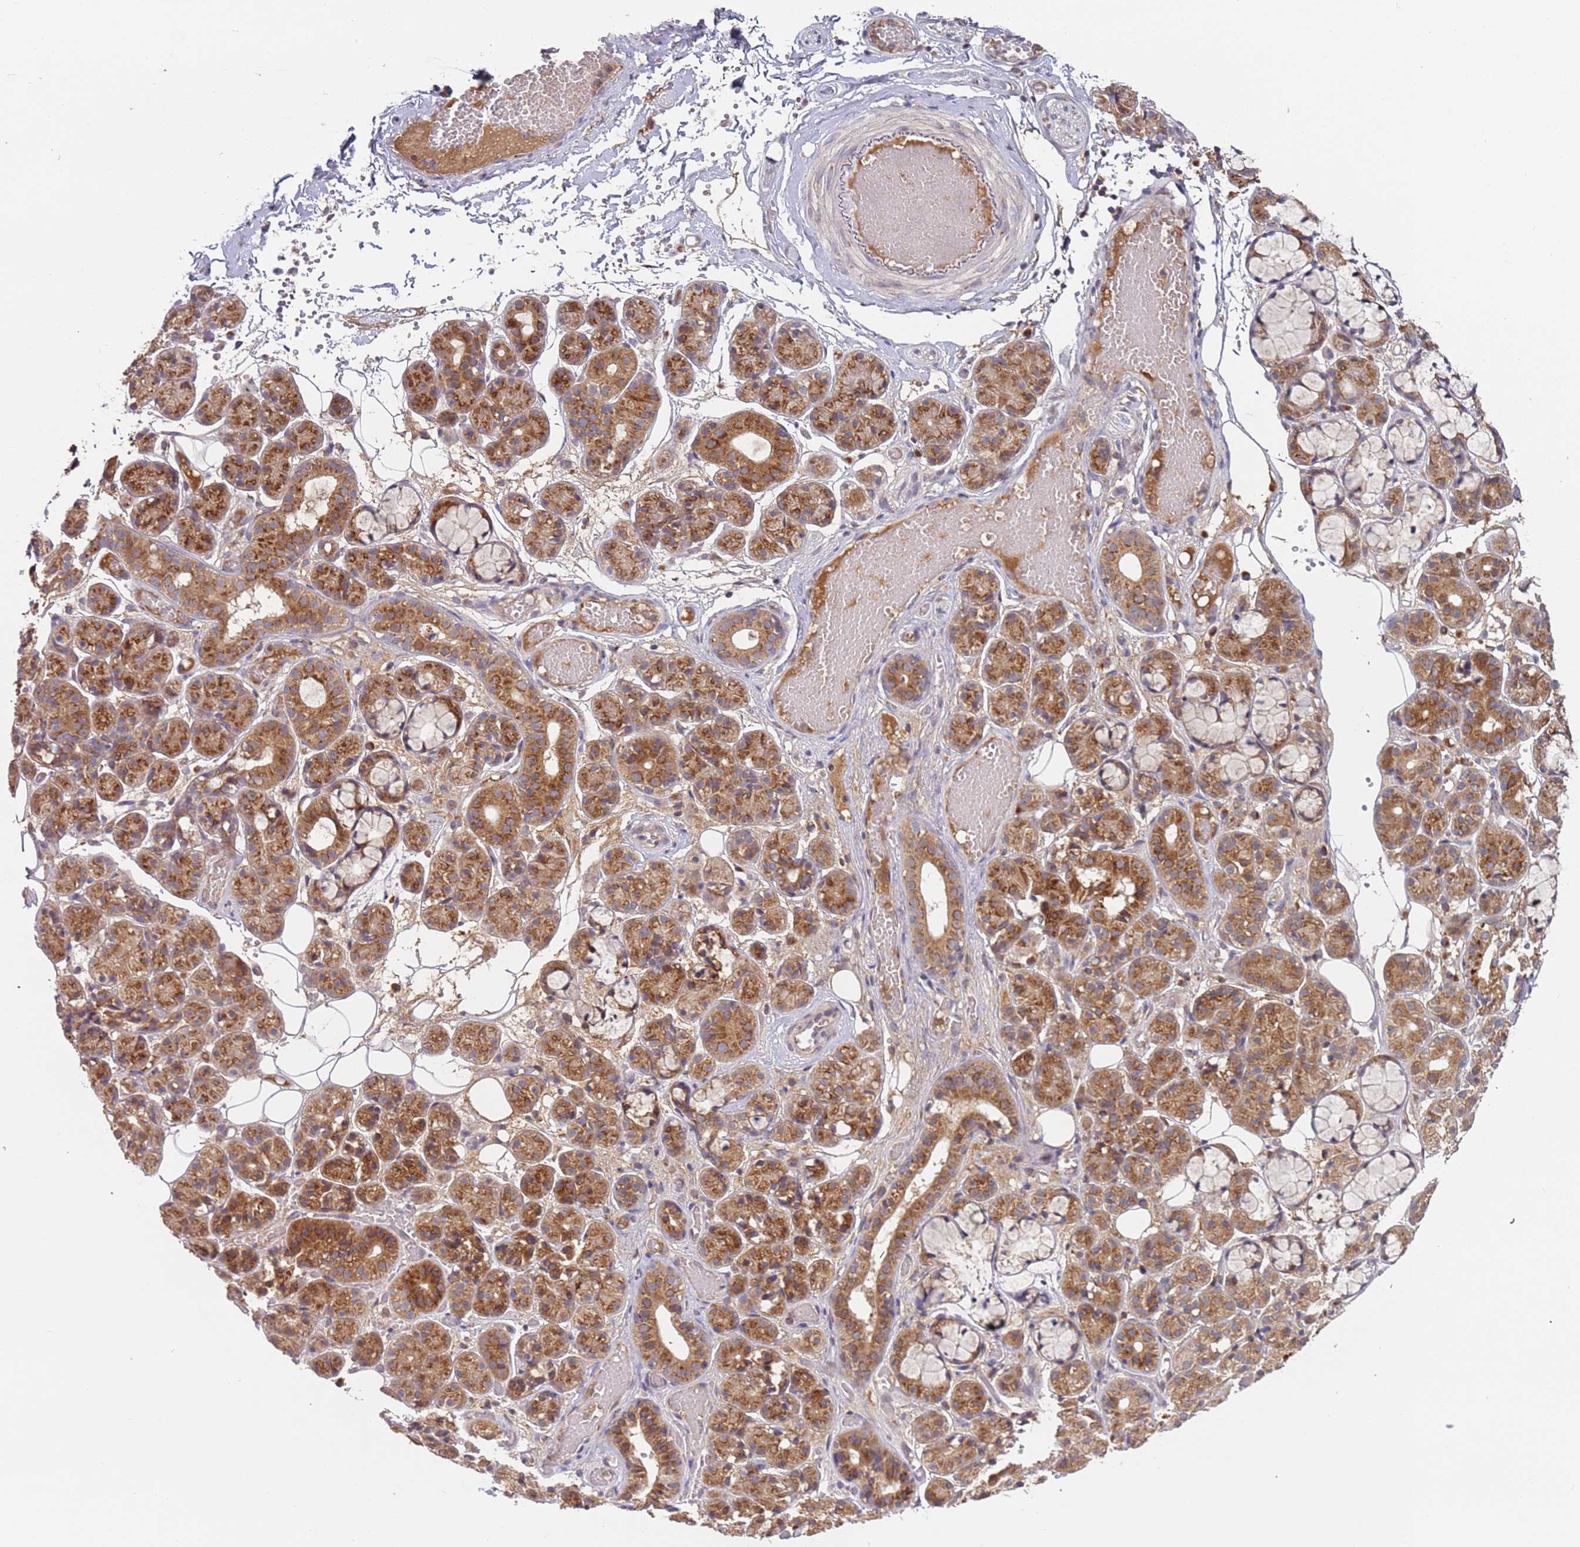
{"staining": {"intensity": "moderate", "quantity": ">75%", "location": "cytoplasmic/membranous"}, "tissue": "salivary gland", "cell_type": "Glandular cells", "image_type": "normal", "snomed": [{"axis": "morphology", "description": "Normal tissue, NOS"}, {"axis": "topography", "description": "Salivary gland"}], "caption": "The histopathology image exhibits staining of unremarkable salivary gland, revealing moderate cytoplasmic/membranous protein positivity (brown color) within glandular cells.", "gene": "OR5A2", "patient": {"sex": "male", "age": 63}}